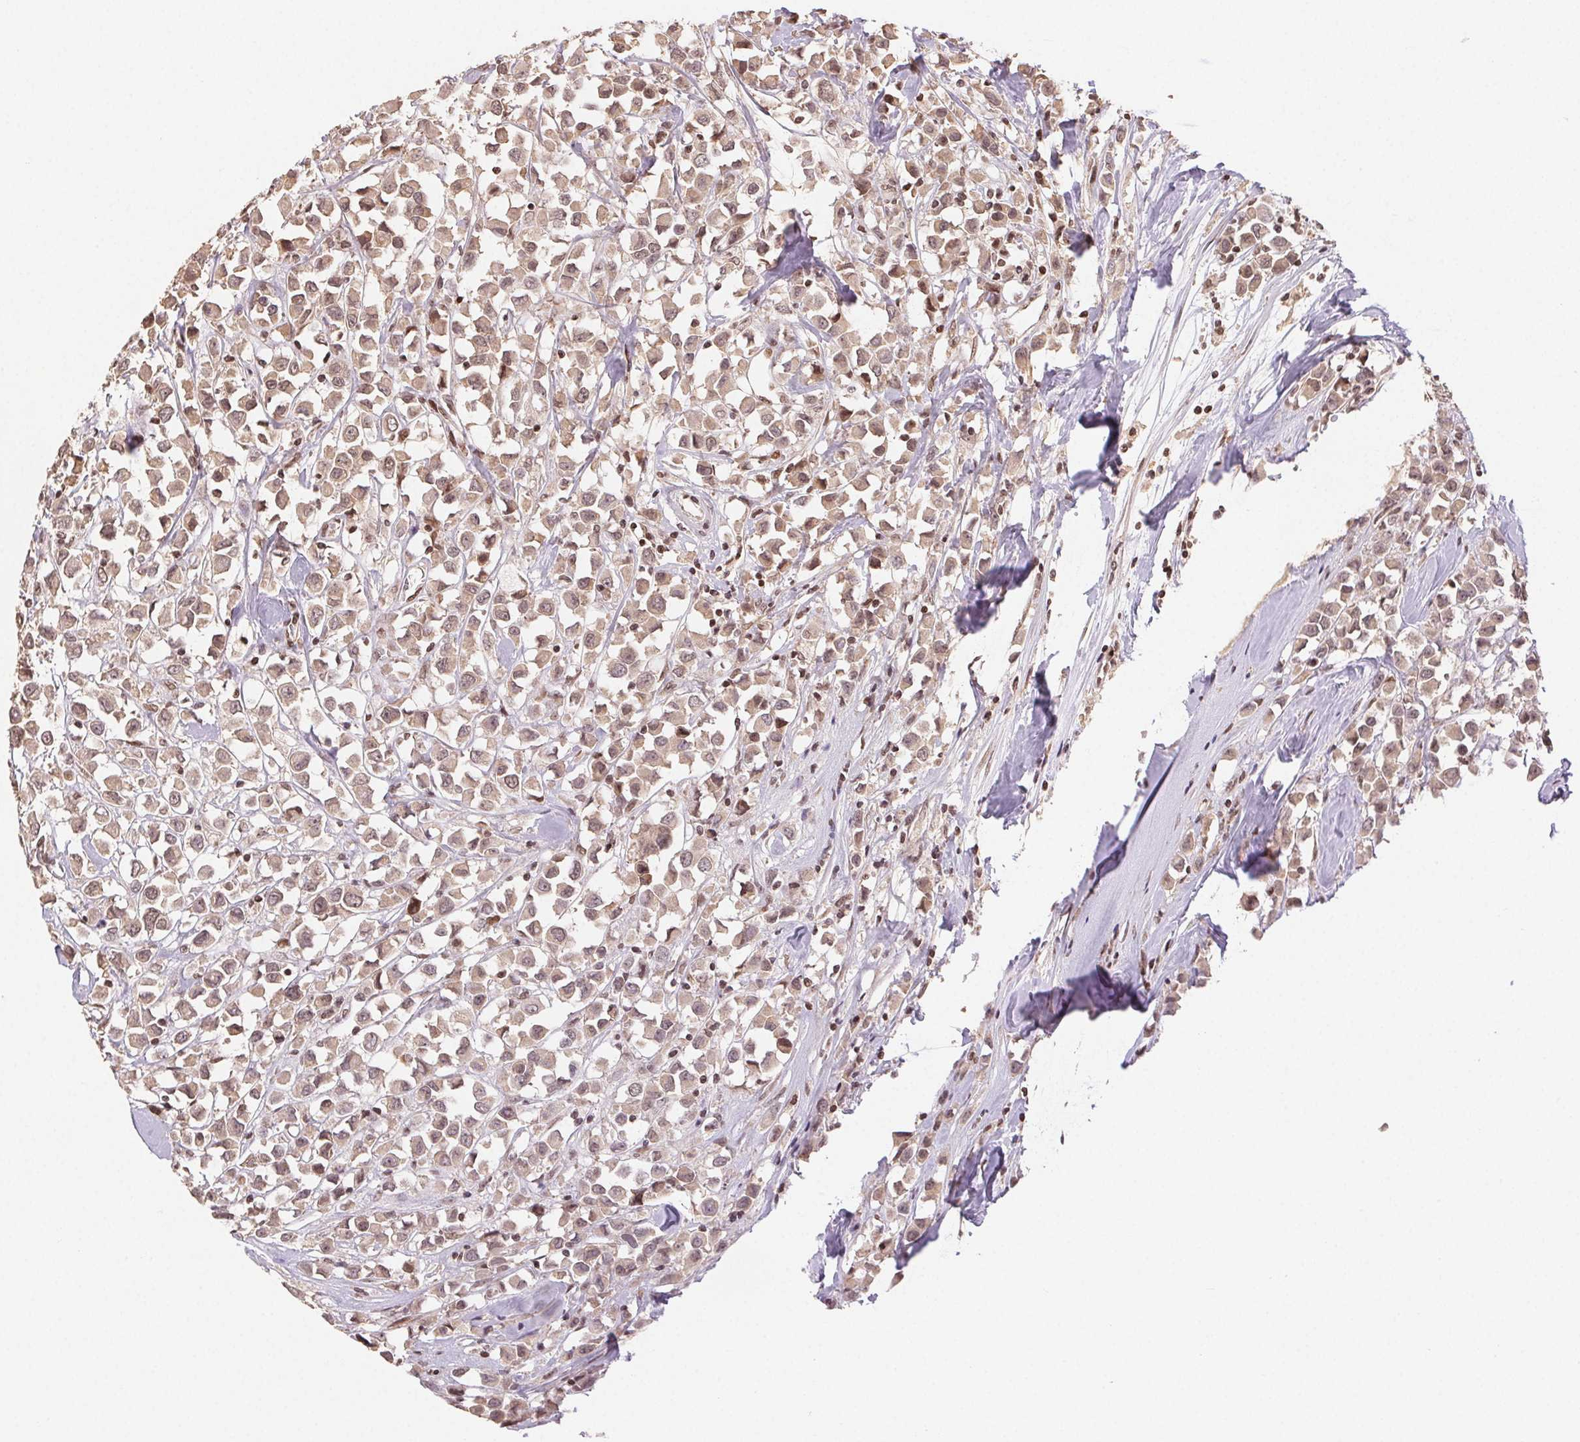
{"staining": {"intensity": "weak", "quantity": ">75%", "location": "cytoplasmic/membranous,nuclear"}, "tissue": "breast cancer", "cell_type": "Tumor cells", "image_type": "cancer", "snomed": [{"axis": "morphology", "description": "Duct carcinoma"}, {"axis": "topography", "description": "Breast"}], "caption": "Tumor cells display low levels of weak cytoplasmic/membranous and nuclear expression in about >75% of cells in human breast invasive ductal carcinoma.", "gene": "MAPKAPK2", "patient": {"sex": "female", "age": 61}}